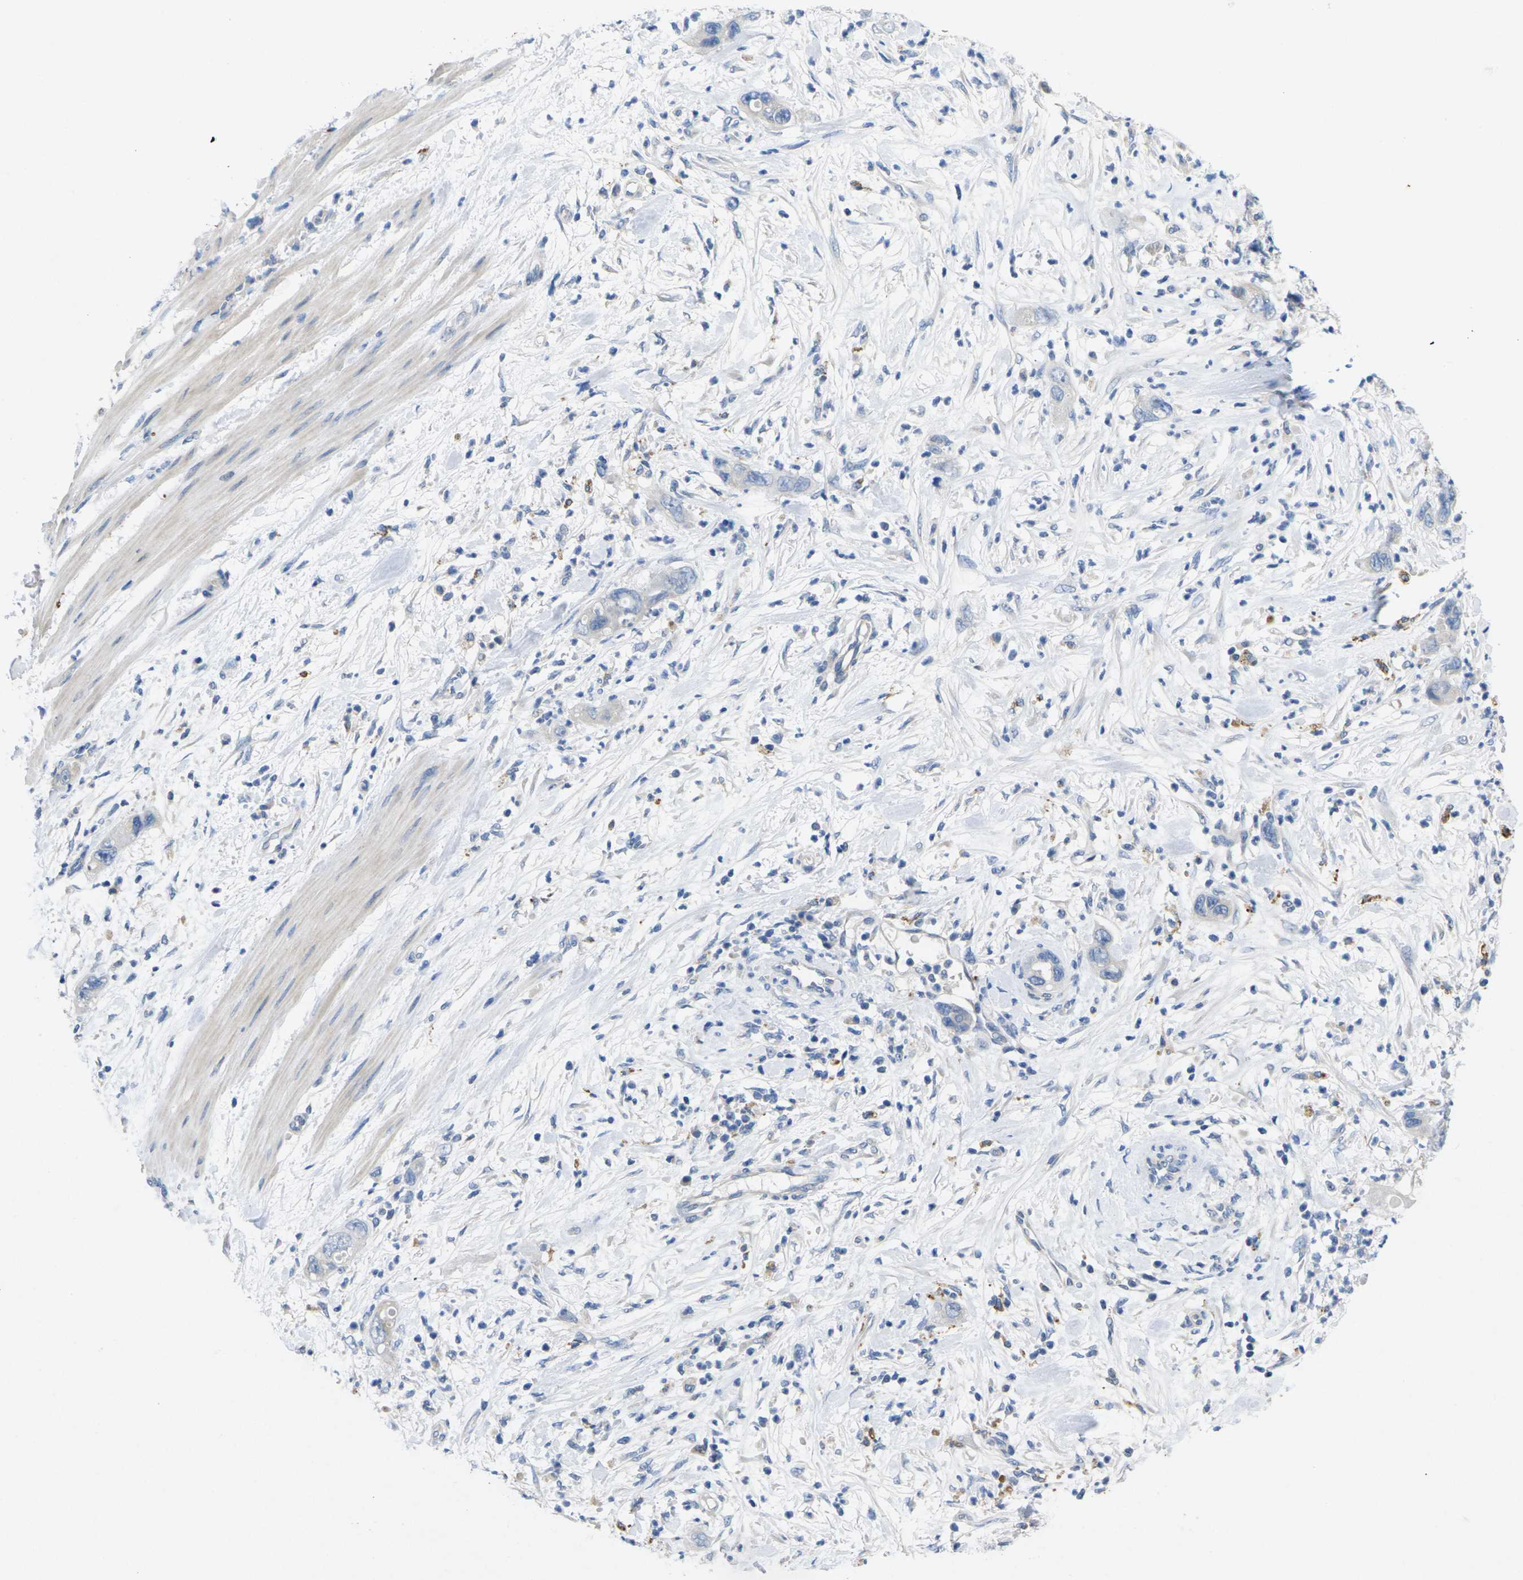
{"staining": {"intensity": "negative", "quantity": "none", "location": "none"}, "tissue": "pancreatic cancer", "cell_type": "Tumor cells", "image_type": "cancer", "snomed": [{"axis": "morphology", "description": "Adenocarcinoma, NOS"}, {"axis": "topography", "description": "Pancreas"}], "caption": "Immunohistochemistry histopathology image of pancreatic cancer stained for a protein (brown), which exhibits no positivity in tumor cells. (Brightfield microscopy of DAB immunohistochemistry (IHC) at high magnification).", "gene": "TNNI3", "patient": {"sex": "female", "age": 71}}